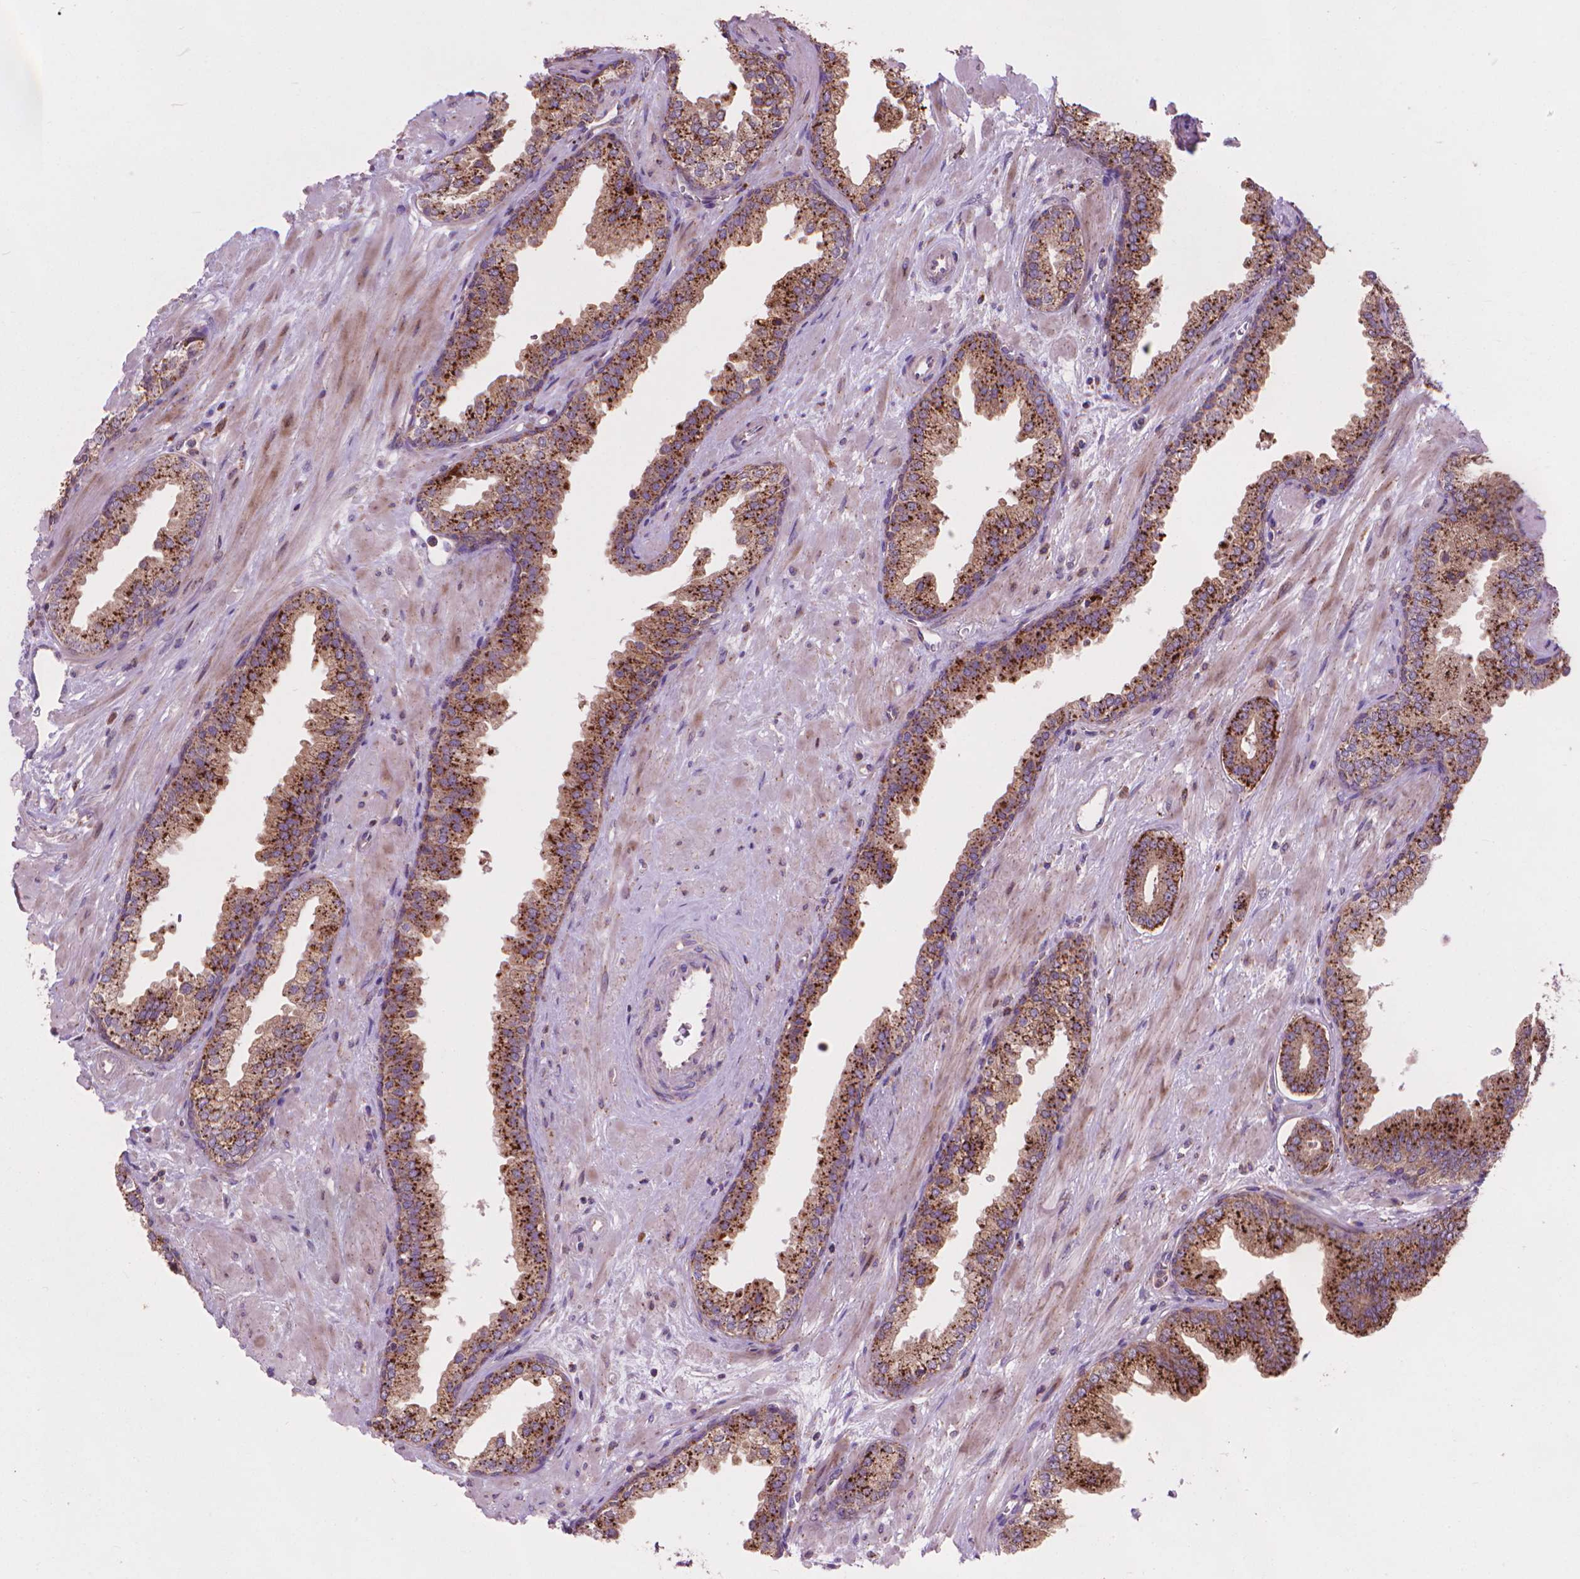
{"staining": {"intensity": "strong", "quantity": ">75%", "location": "cytoplasmic/membranous"}, "tissue": "prostate cancer", "cell_type": "Tumor cells", "image_type": "cancer", "snomed": [{"axis": "morphology", "description": "Adenocarcinoma, Low grade"}, {"axis": "topography", "description": "Prostate"}], "caption": "A high amount of strong cytoplasmic/membranous staining is appreciated in about >75% of tumor cells in prostate cancer tissue.", "gene": "GLB1", "patient": {"sex": "male", "age": 61}}